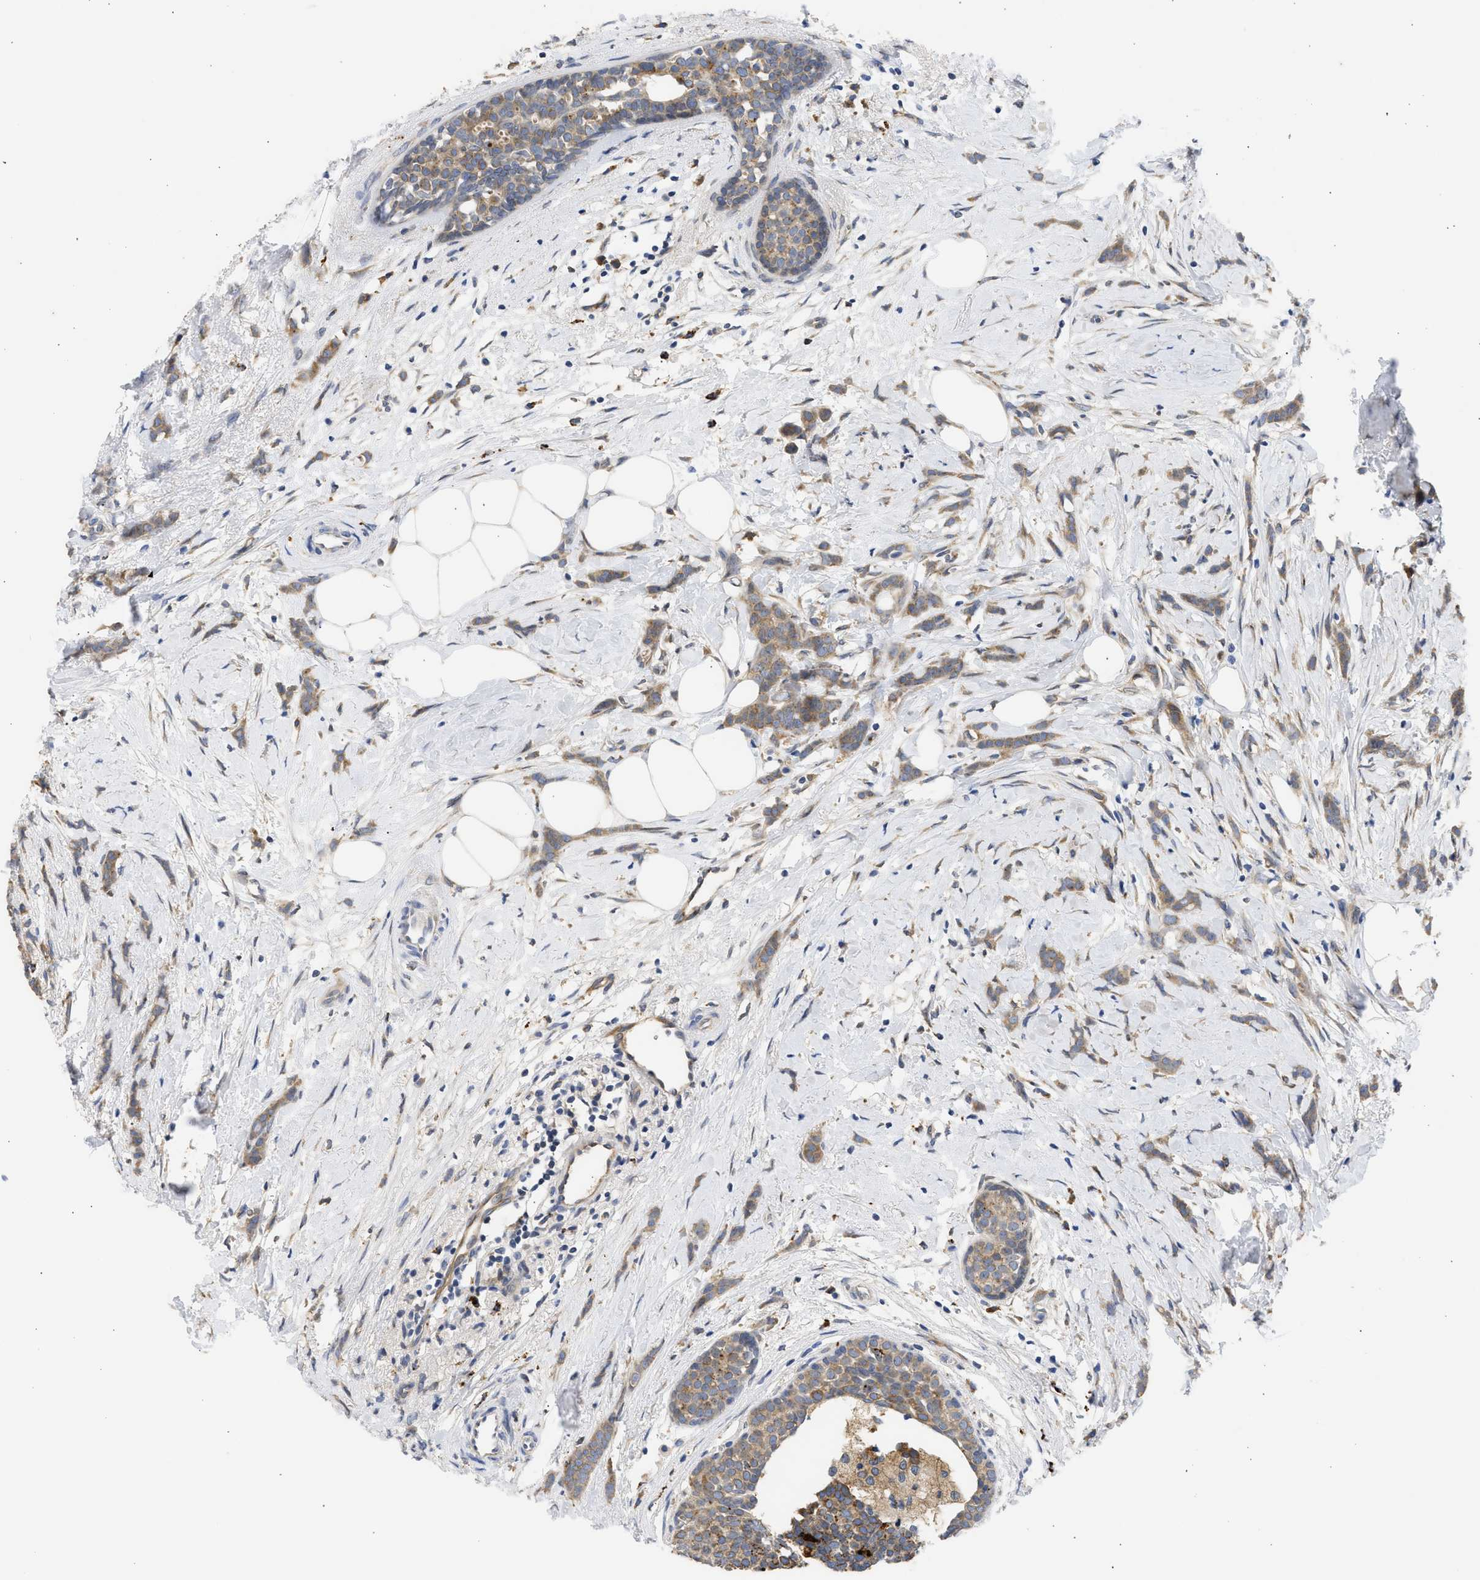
{"staining": {"intensity": "weak", "quantity": ">75%", "location": "cytoplasmic/membranous"}, "tissue": "breast cancer", "cell_type": "Tumor cells", "image_type": "cancer", "snomed": [{"axis": "morphology", "description": "Lobular carcinoma, in situ"}, {"axis": "morphology", "description": "Lobular carcinoma"}, {"axis": "topography", "description": "Breast"}], "caption": "A micrograph of human breast cancer stained for a protein displays weak cytoplasmic/membranous brown staining in tumor cells.", "gene": "TMED1", "patient": {"sex": "female", "age": 41}}